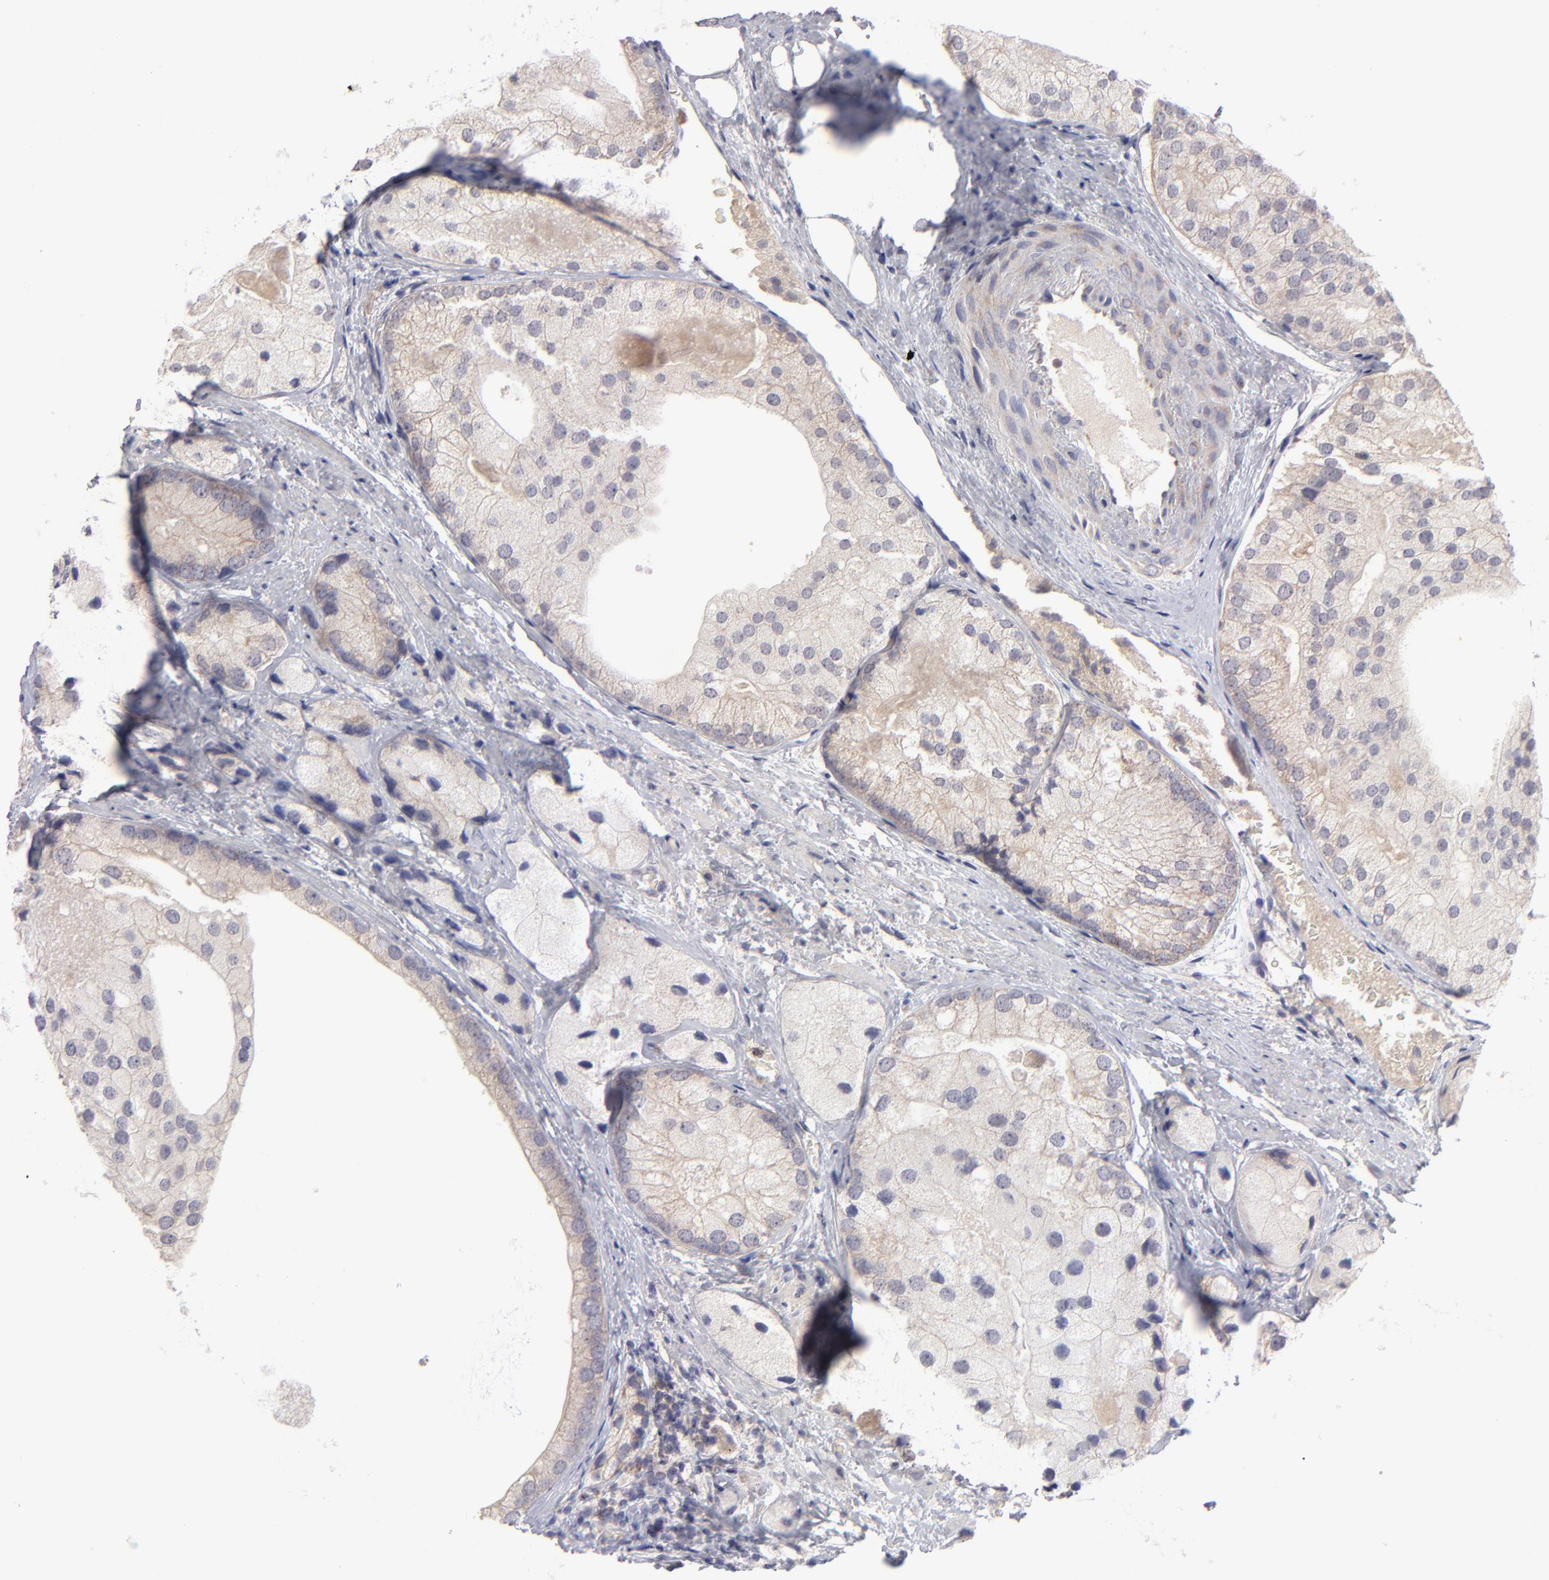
{"staining": {"intensity": "weak", "quantity": ">75%", "location": "cytoplasmic/membranous"}, "tissue": "prostate cancer", "cell_type": "Tumor cells", "image_type": "cancer", "snomed": [{"axis": "morphology", "description": "Adenocarcinoma, Low grade"}, {"axis": "topography", "description": "Prostate"}], "caption": "Immunohistochemistry (IHC) staining of prostate cancer, which reveals low levels of weak cytoplasmic/membranous positivity in approximately >75% of tumor cells indicating weak cytoplasmic/membranous protein staining. The staining was performed using DAB (3,3'-diaminobenzidine) (brown) for protein detection and nuclei were counterstained in hematoxylin (blue).", "gene": "HCCS", "patient": {"sex": "male", "age": 69}}